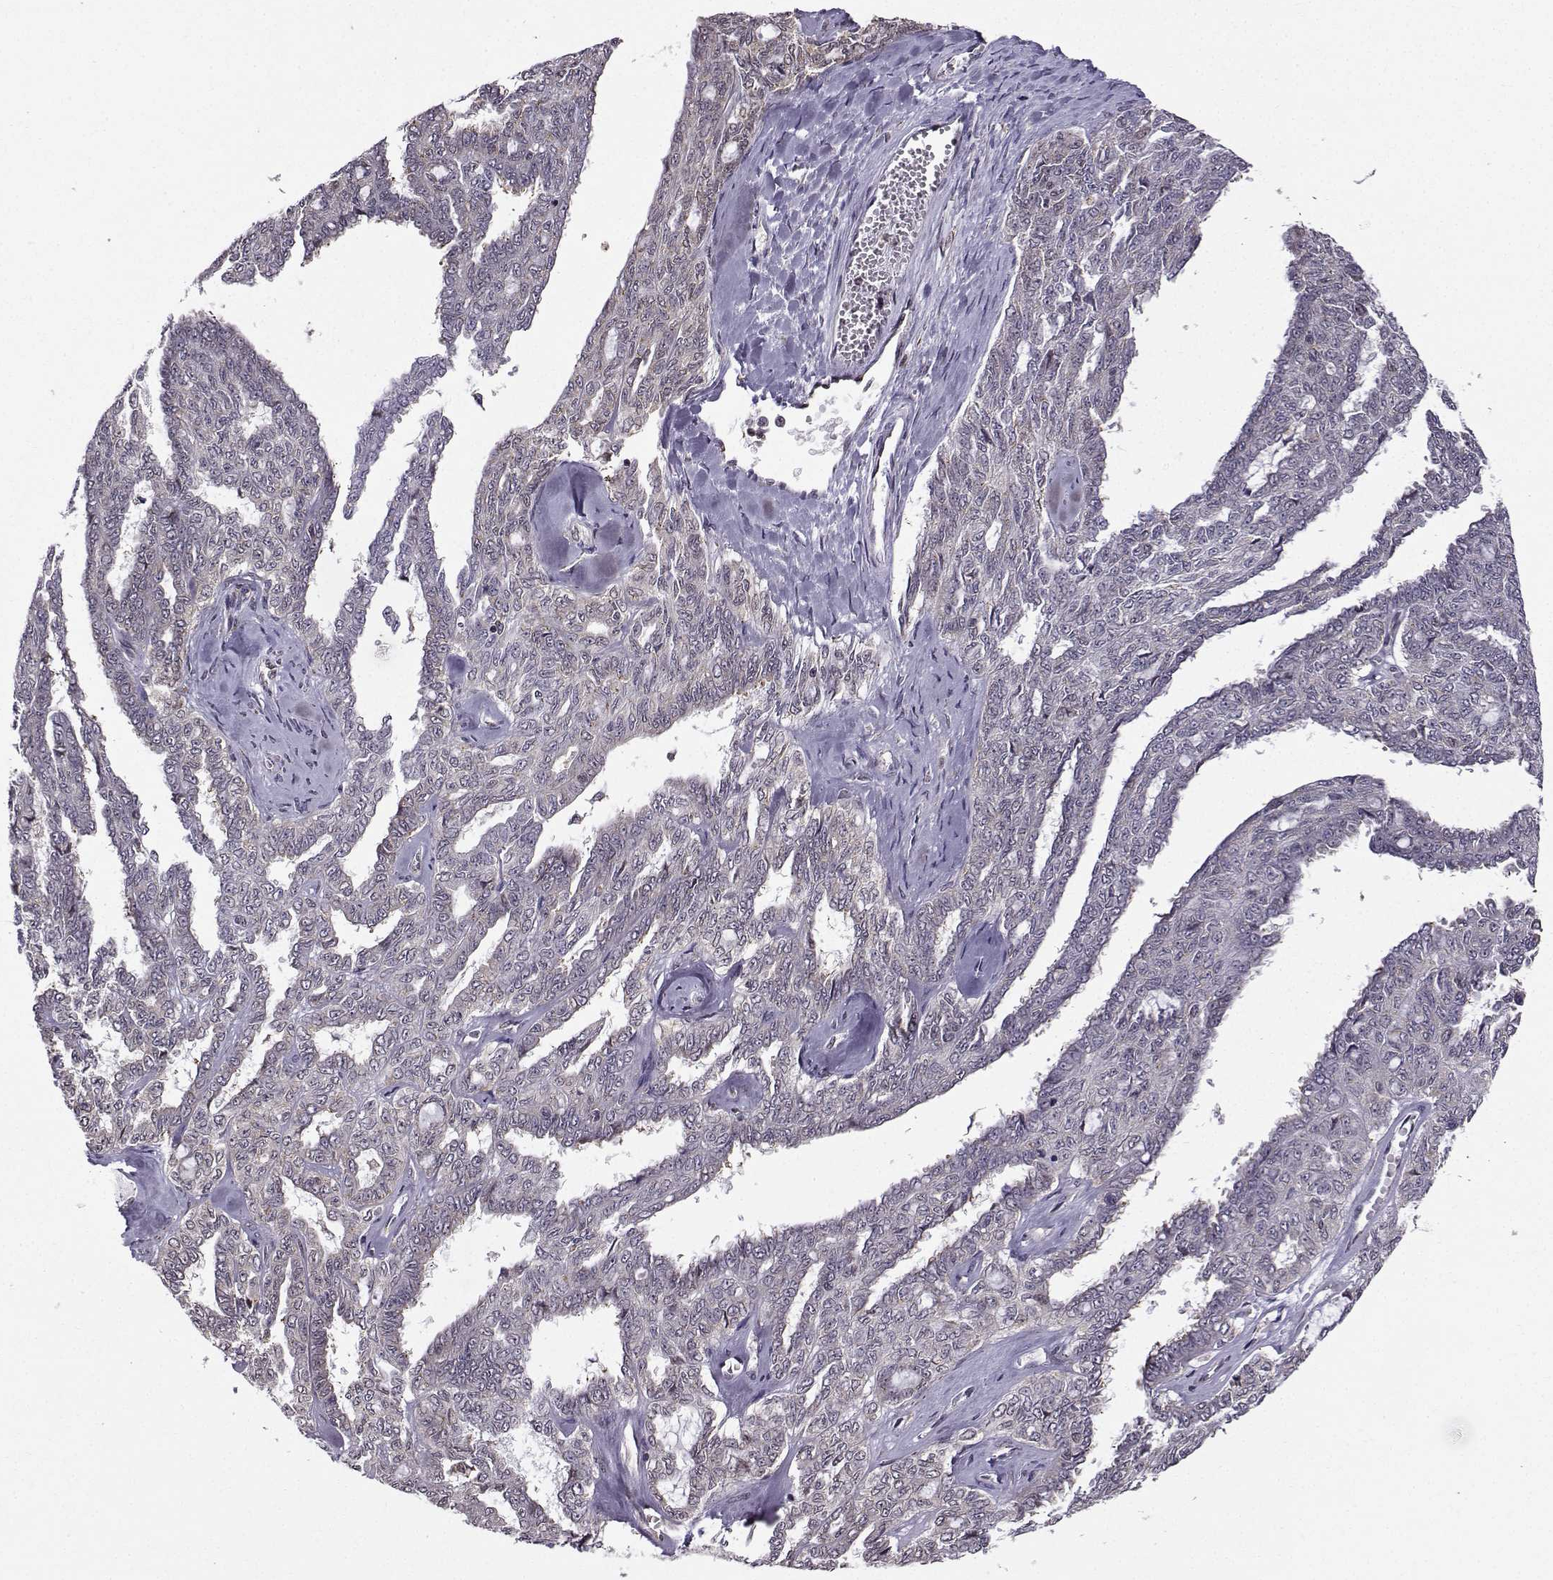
{"staining": {"intensity": "negative", "quantity": "none", "location": "none"}, "tissue": "ovarian cancer", "cell_type": "Tumor cells", "image_type": "cancer", "snomed": [{"axis": "morphology", "description": "Cystadenocarcinoma, serous, NOS"}, {"axis": "topography", "description": "Ovary"}], "caption": "A high-resolution photomicrograph shows immunohistochemistry staining of serous cystadenocarcinoma (ovarian), which exhibits no significant staining in tumor cells. (DAB (3,3'-diaminobenzidine) immunohistochemistry (IHC) with hematoxylin counter stain).", "gene": "EZH1", "patient": {"sex": "female", "age": 71}}